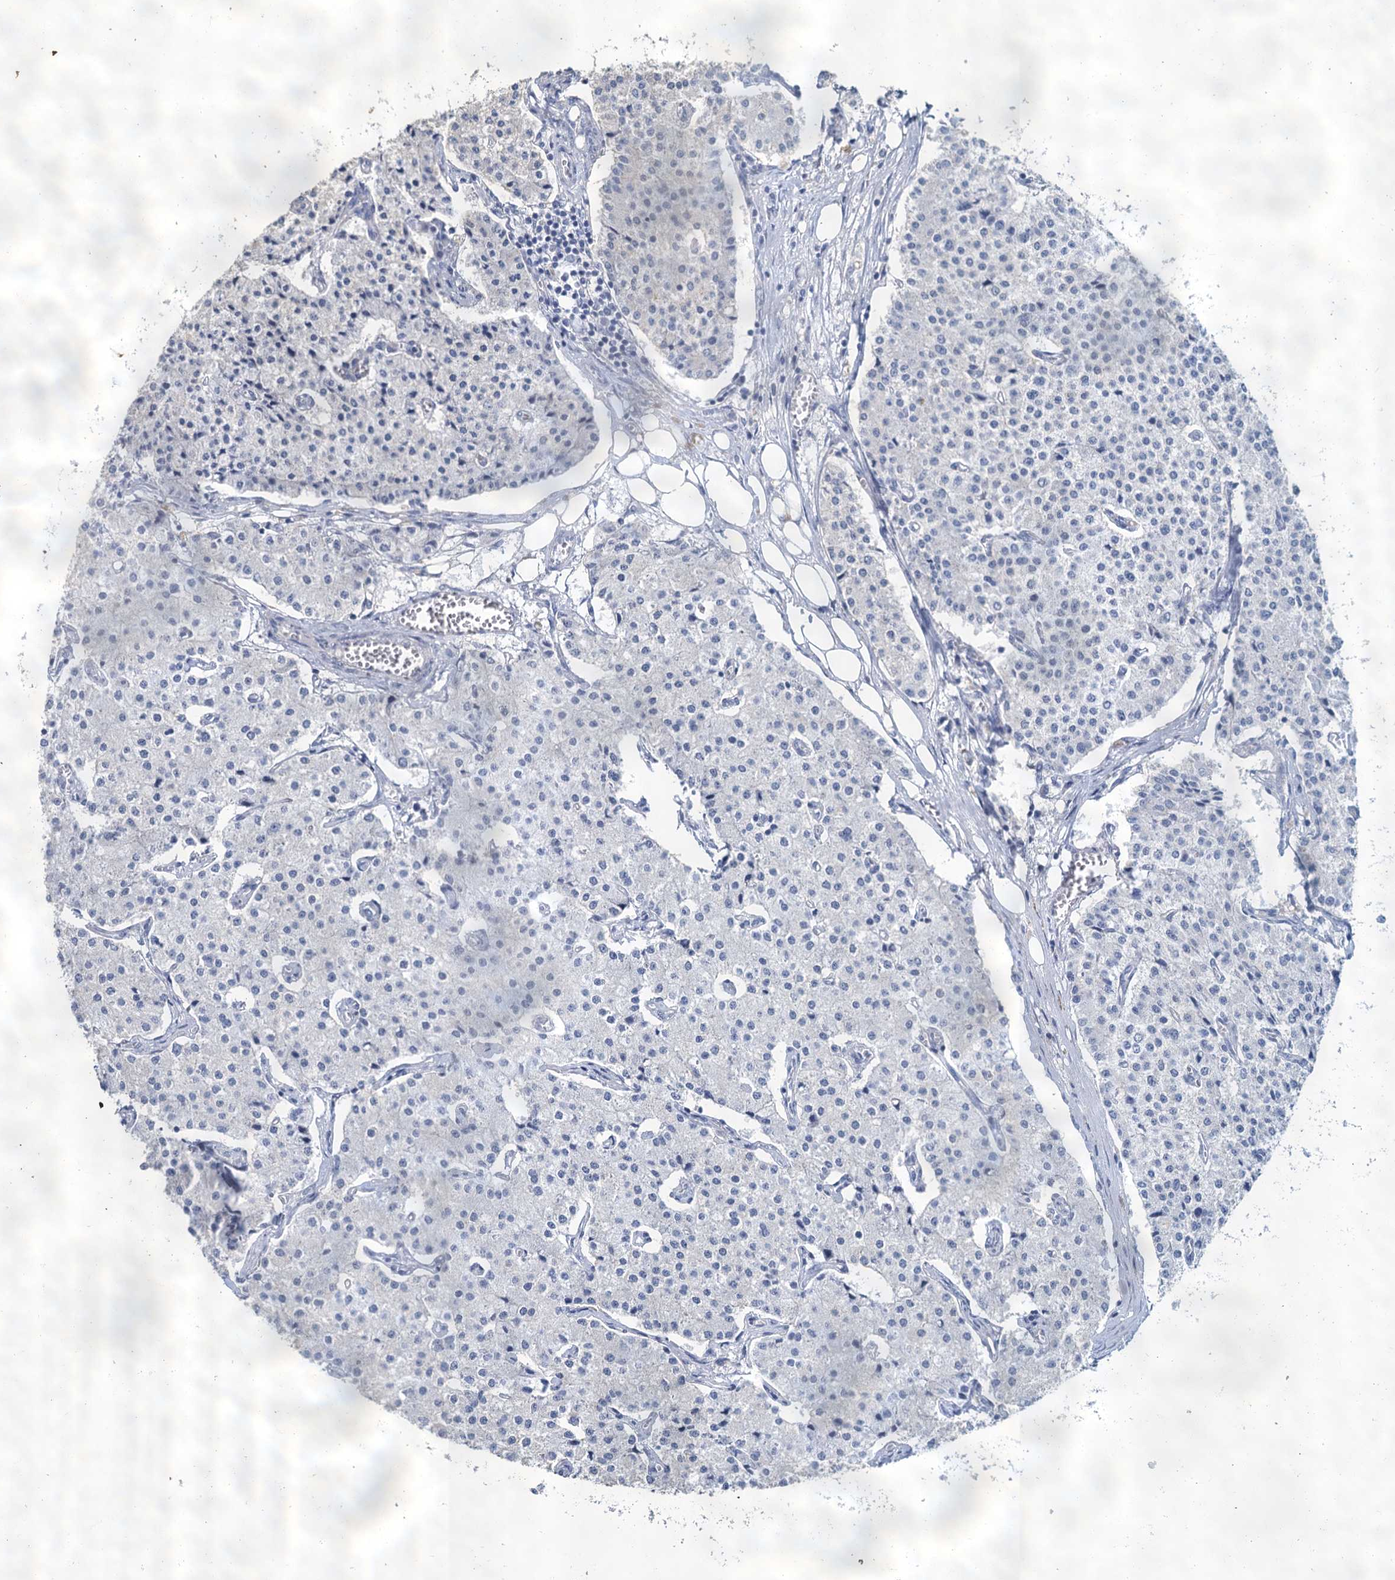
{"staining": {"intensity": "negative", "quantity": "none", "location": "none"}, "tissue": "carcinoid", "cell_type": "Tumor cells", "image_type": "cancer", "snomed": [{"axis": "morphology", "description": "Carcinoid, malignant, NOS"}, {"axis": "topography", "description": "Colon"}], "caption": "Immunohistochemical staining of human carcinoid reveals no significant positivity in tumor cells.", "gene": "SNCB", "patient": {"sex": "female", "age": 52}}